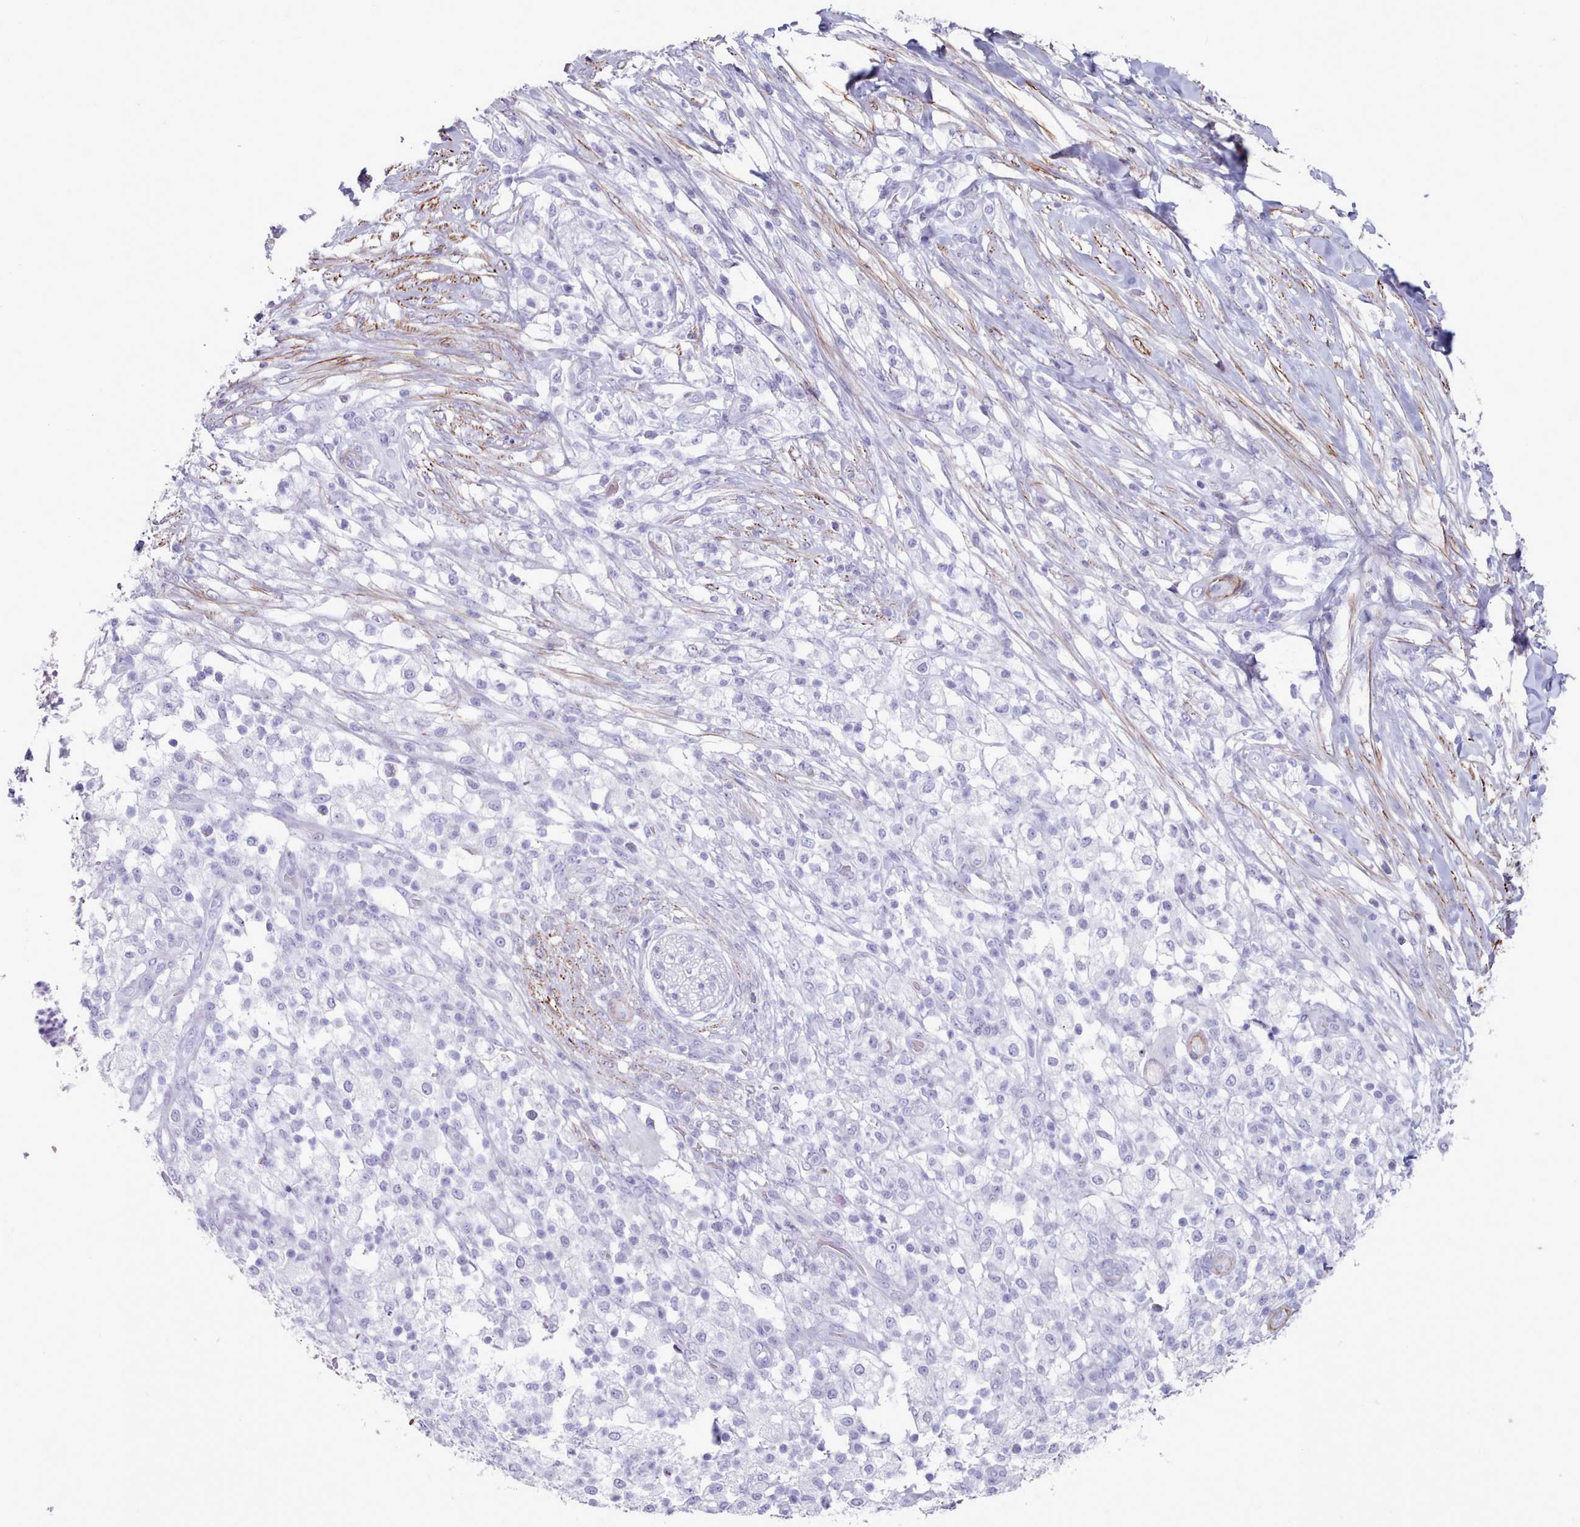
{"staining": {"intensity": "negative", "quantity": "none", "location": "none"}, "tissue": "pancreatic cancer", "cell_type": "Tumor cells", "image_type": "cancer", "snomed": [{"axis": "morphology", "description": "Adenocarcinoma, NOS"}, {"axis": "topography", "description": "Pancreas"}], "caption": "There is no significant expression in tumor cells of pancreatic cancer.", "gene": "FPGS", "patient": {"sex": "female", "age": 72}}